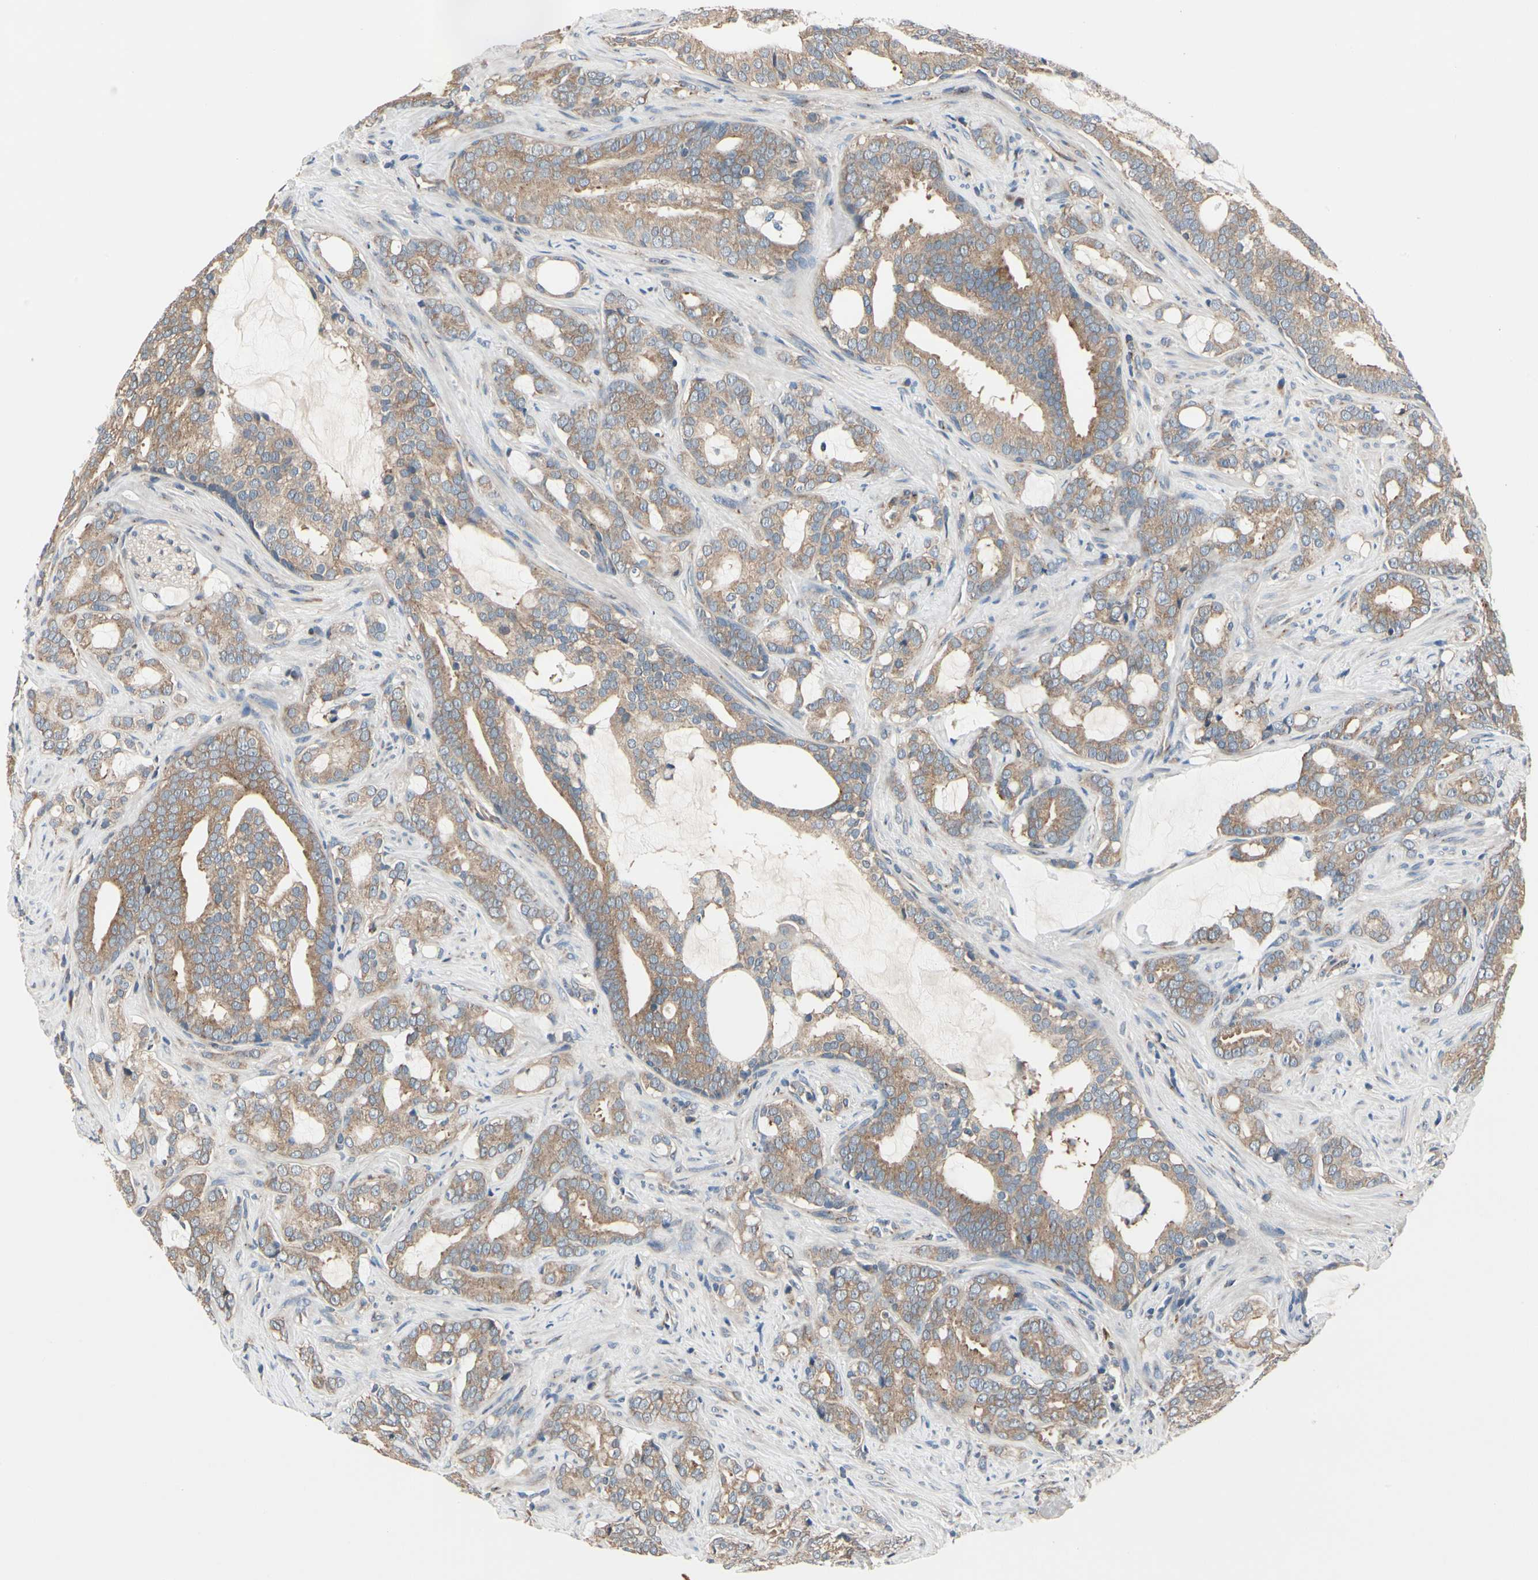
{"staining": {"intensity": "moderate", "quantity": ">75%", "location": "cytoplasmic/membranous"}, "tissue": "prostate cancer", "cell_type": "Tumor cells", "image_type": "cancer", "snomed": [{"axis": "morphology", "description": "Adenocarcinoma, Low grade"}, {"axis": "topography", "description": "Prostate"}], "caption": "Moderate cytoplasmic/membranous staining is seen in about >75% of tumor cells in adenocarcinoma (low-grade) (prostate).", "gene": "PRKAR2B", "patient": {"sex": "male", "age": 58}}